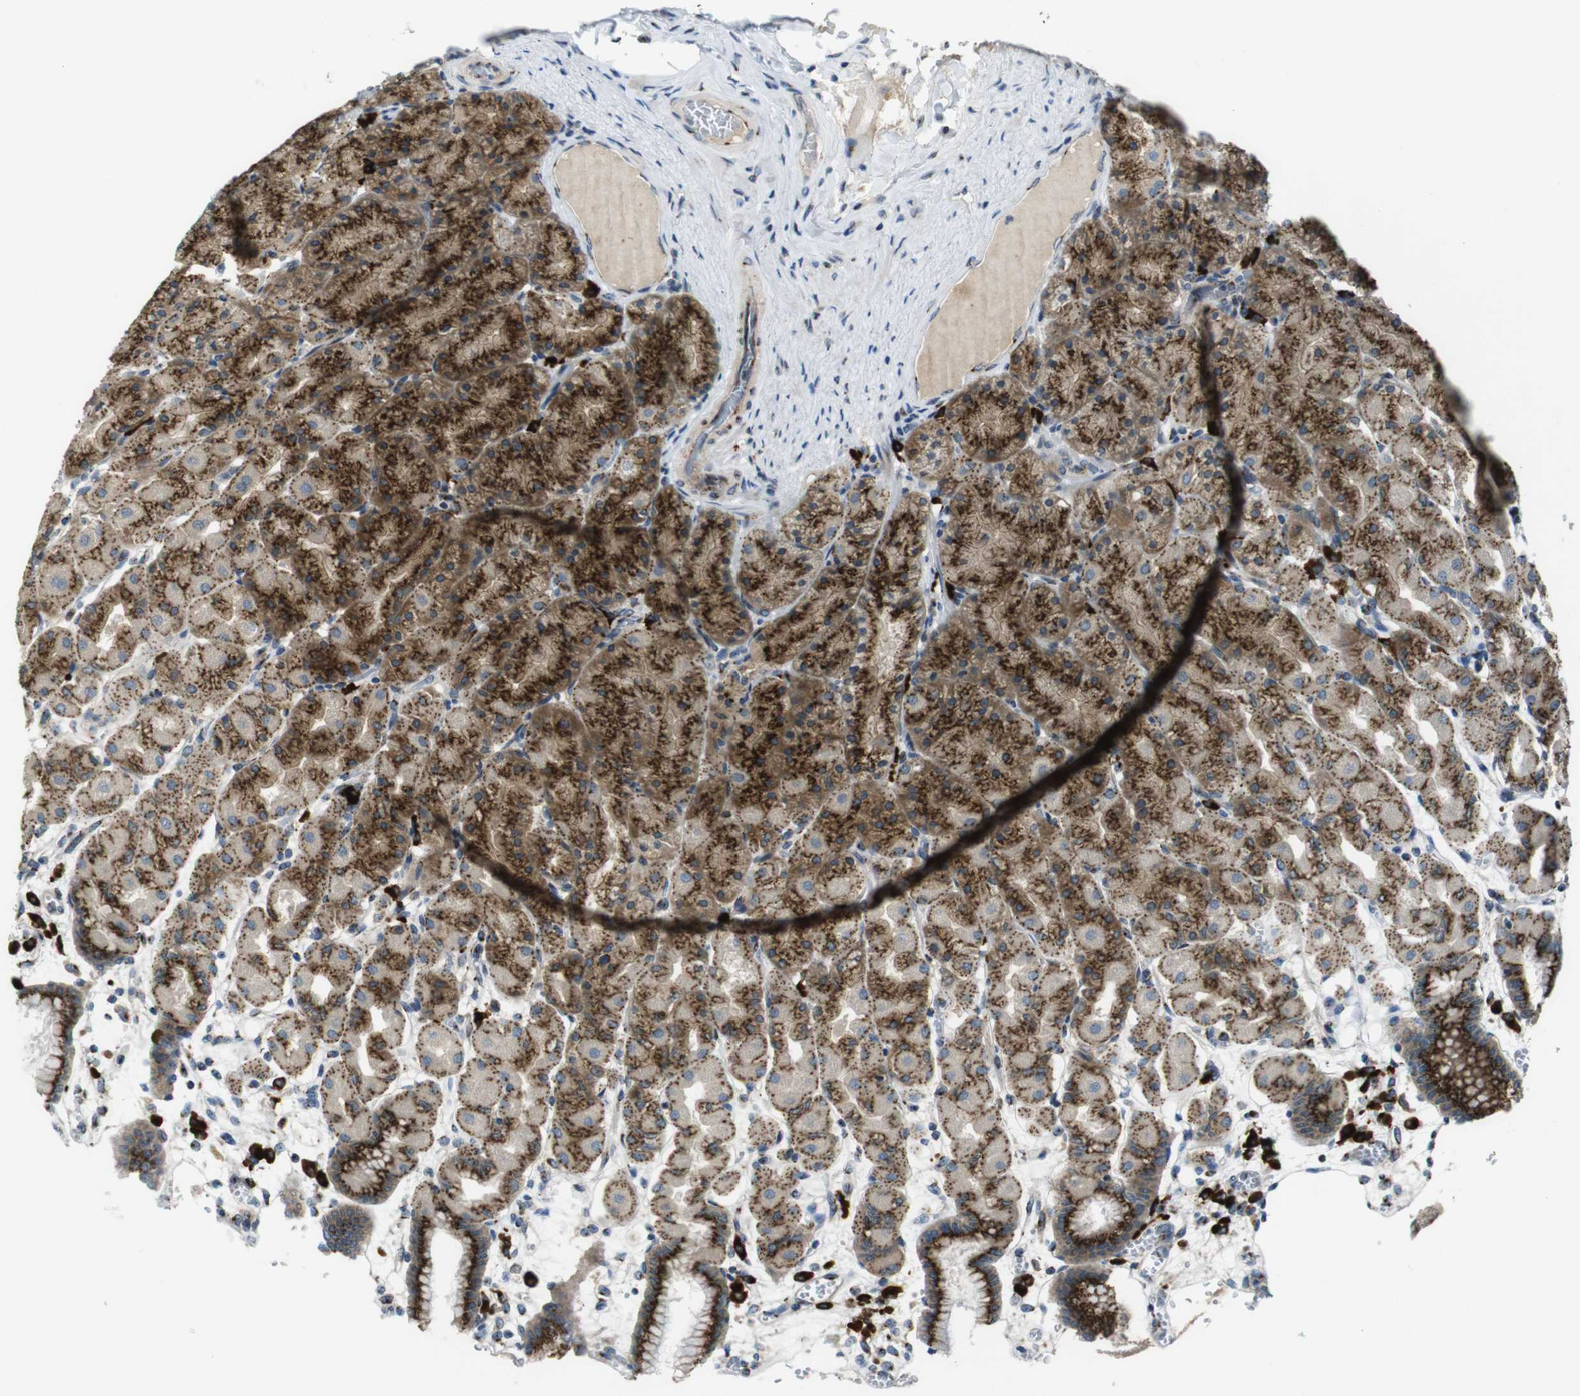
{"staining": {"intensity": "strong", "quantity": ">75%", "location": "cytoplasmic/membranous"}, "tissue": "stomach", "cell_type": "Glandular cells", "image_type": "normal", "snomed": [{"axis": "morphology", "description": "Normal tissue, NOS"}, {"axis": "topography", "description": "Stomach, upper"}], "caption": "Protein staining demonstrates strong cytoplasmic/membranous expression in about >75% of glandular cells in normal stomach.", "gene": "ZFPL1", "patient": {"sex": "female", "age": 56}}